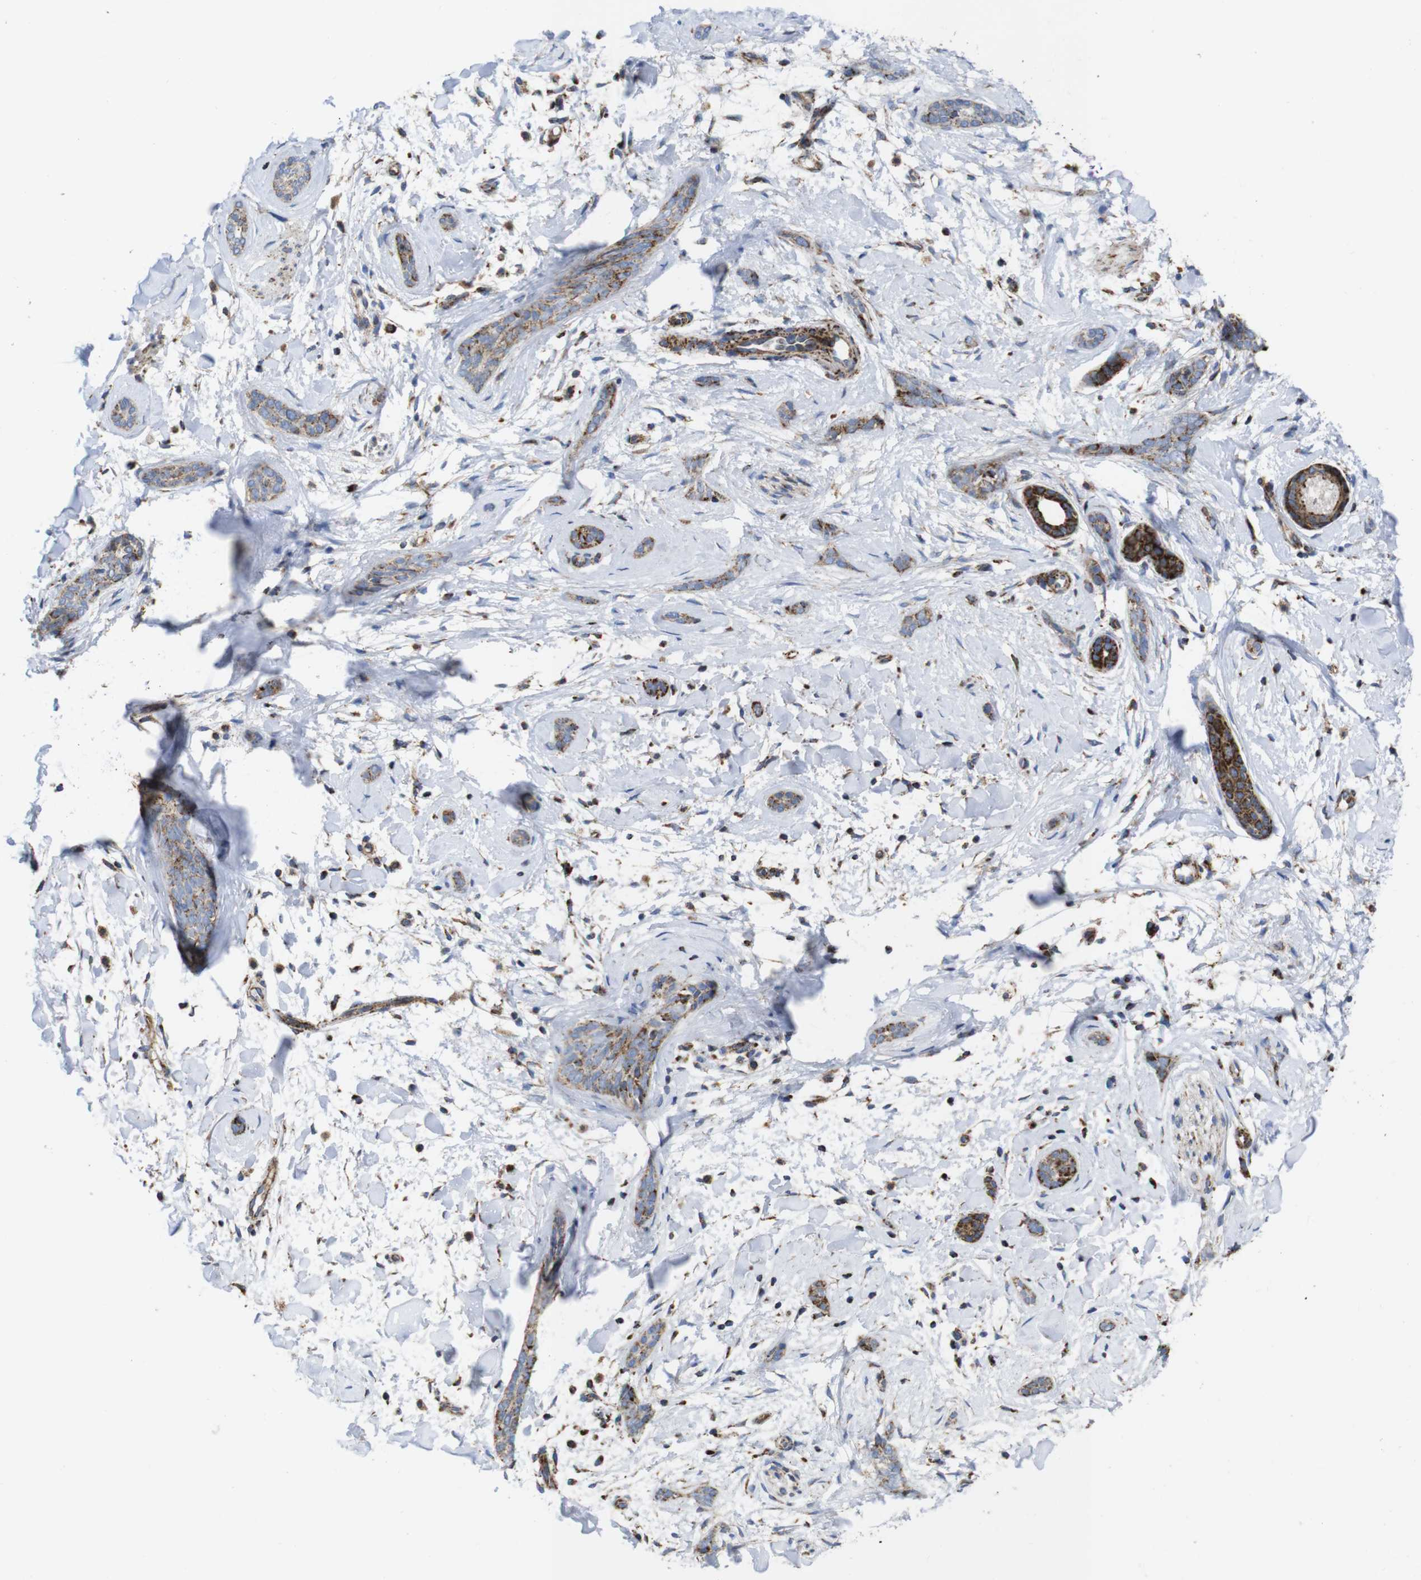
{"staining": {"intensity": "moderate", "quantity": "<25%", "location": "cytoplasmic/membranous"}, "tissue": "skin cancer", "cell_type": "Tumor cells", "image_type": "cancer", "snomed": [{"axis": "morphology", "description": "Basal cell carcinoma"}, {"axis": "morphology", "description": "Adnexal tumor, benign"}, {"axis": "topography", "description": "Skin"}], "caption": "Protein staining shows moderate cytoplasmic/membranous staining in approximately <25% of tumor cells in skin benign adnexal tumor.", "gene": "TMEM192", "patient": {"sex": "female", "age": 42}}